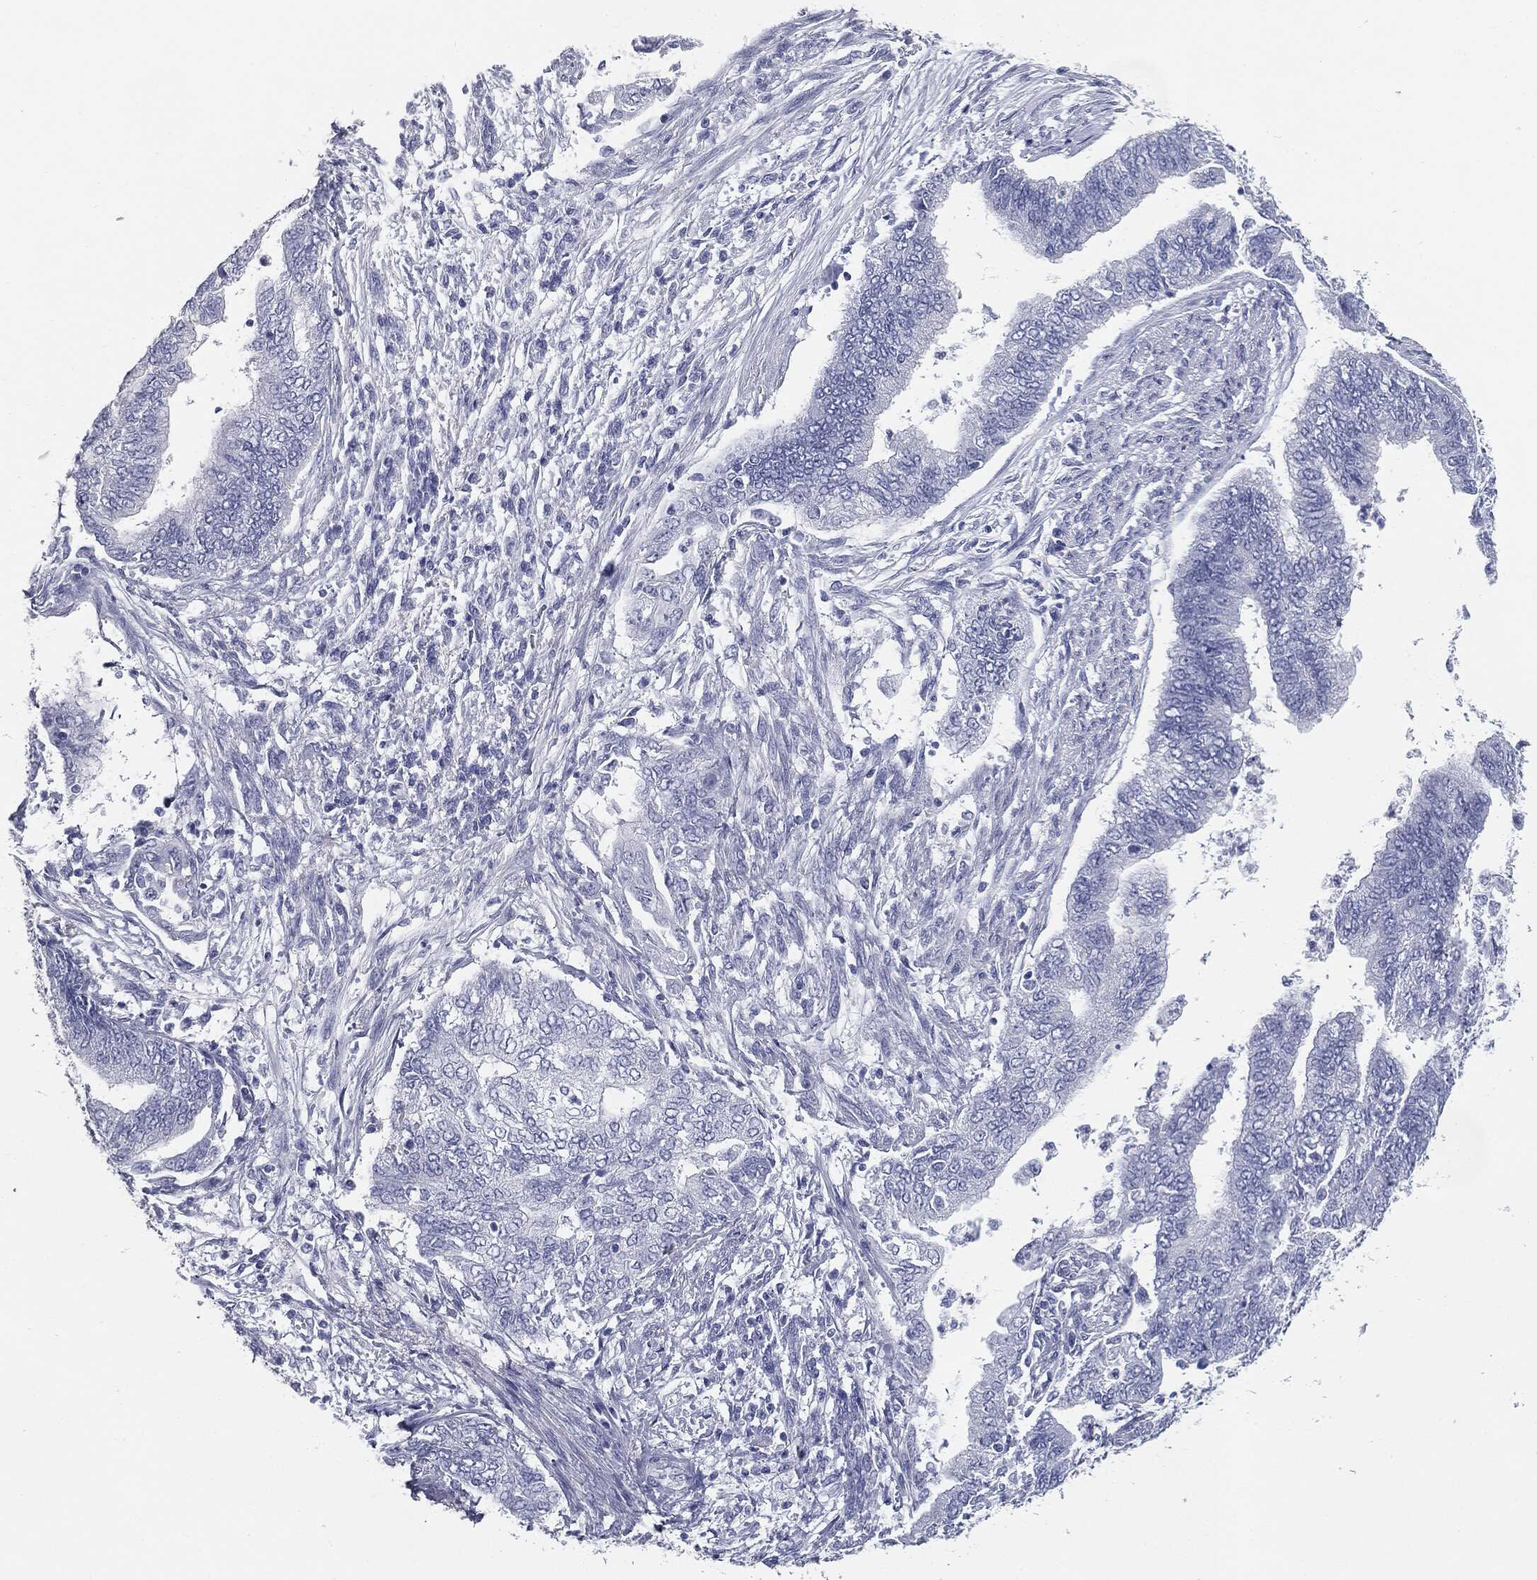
{"staining": {"intensity": "negative", "quantity": "none", "location": "none"}, "tissue": "endometrial cancer", "cell_type": "Tumor cells", "image_type": "cancer", "snomed": [{"axis": "morphology", "description": "Adenocarcinoma, NOS"}, {"axis": "topography", "description": "Endometrium"}], "caption": "This is an immunohistochemistry photomicrograph of human adenocarcinoma (endometrial). There is no positivity in tumor cells.", "gene": "CUZD1", "patient": {"sex": "female", "age": 65}}